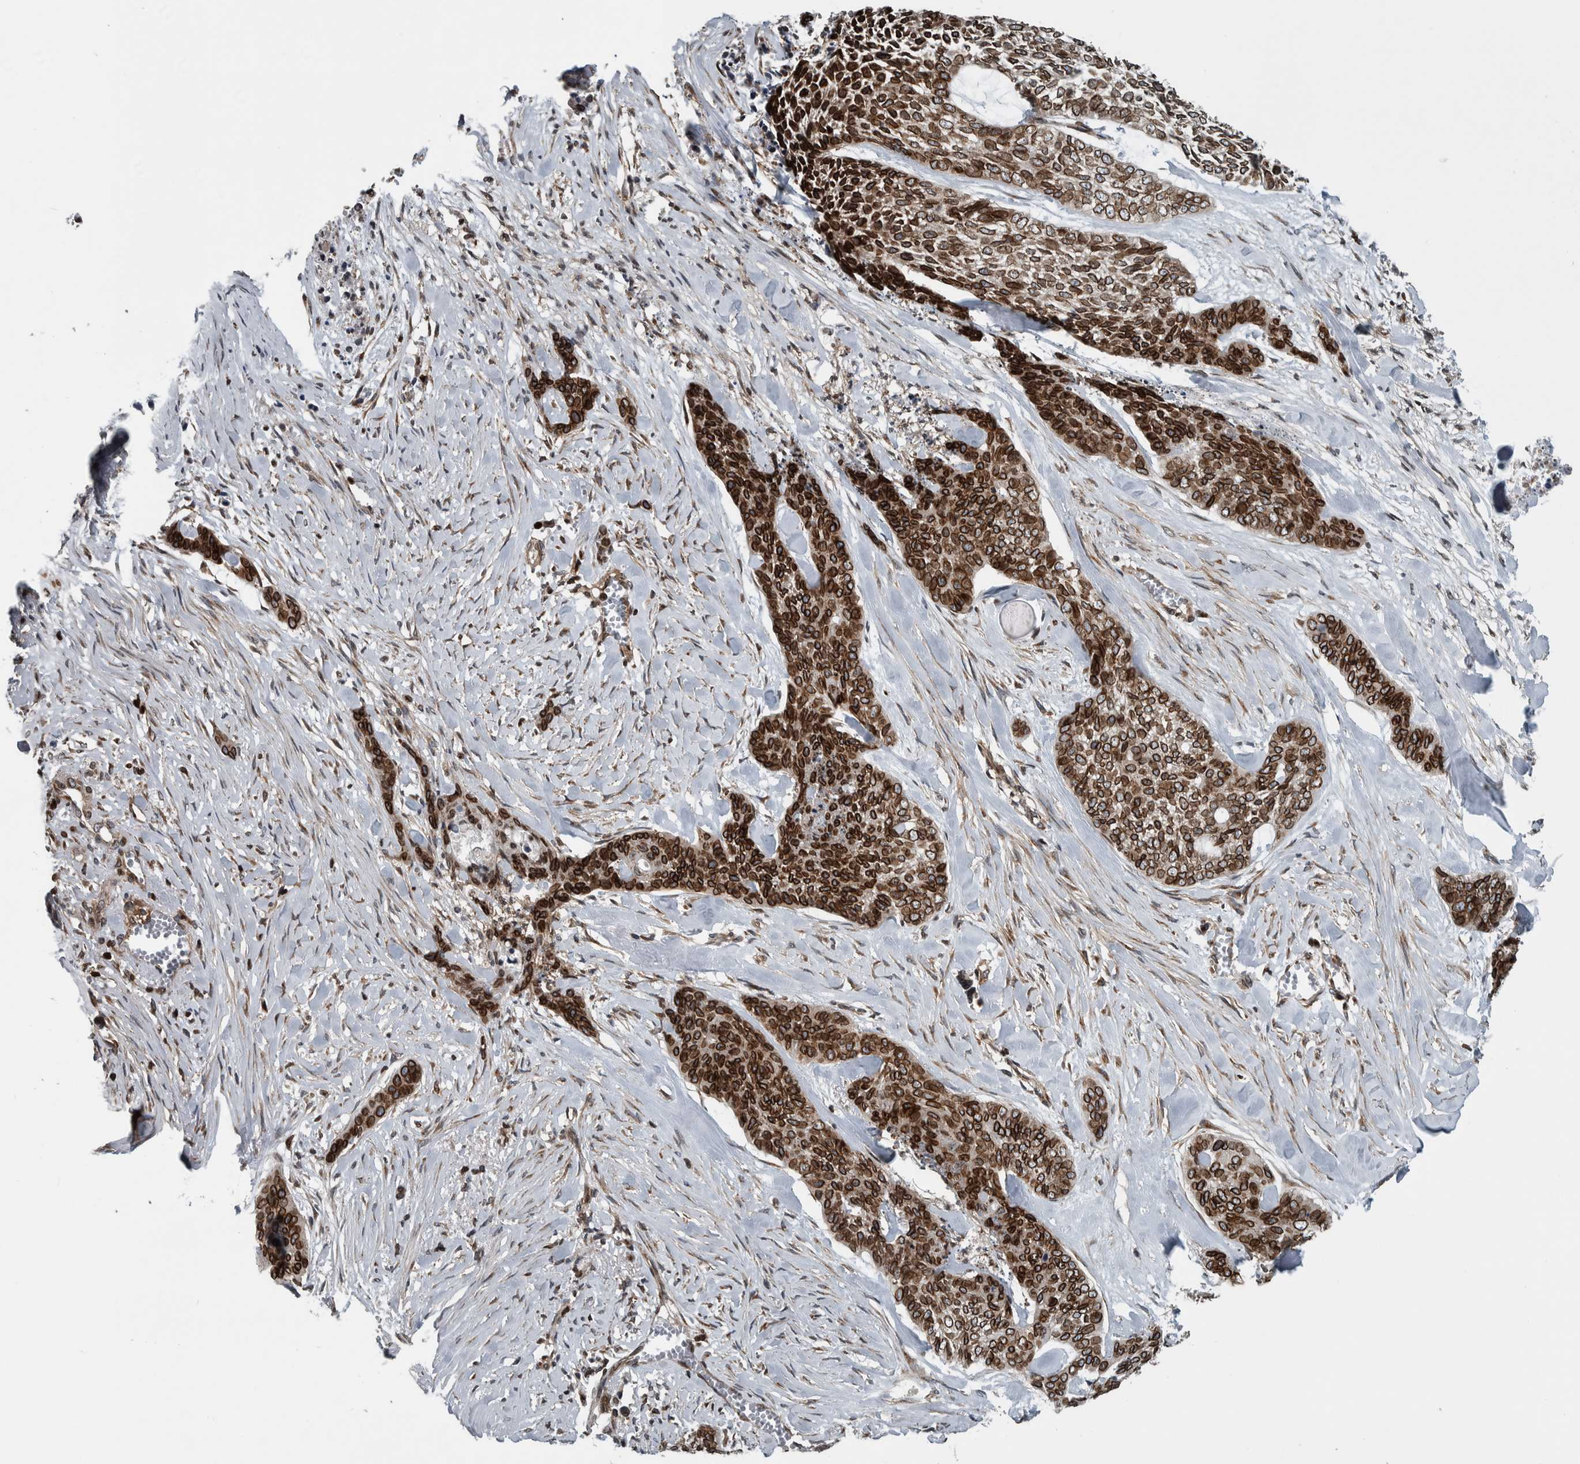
{"staining": {"intensity": "strong", "quantity": ">75%", "location": "cytoplasmic/membranous,nuclear"}, "tissue": "skin cancer", "cell_type": "Tumor cells", "image_type": "cancer", "snomed": [{"axis": "morphology", "description": "Basal cell carcinoma"}, {"axis": "topography", "description": "Skin"}], "caption": "A brown stain labels strong cytoplasmic/membranous and nuclear expression of a protein in human basal cell carcinoma (skin) tumor cells.", "gene": "FAM135B", "patient": {"sex": "female", "age": 64}}